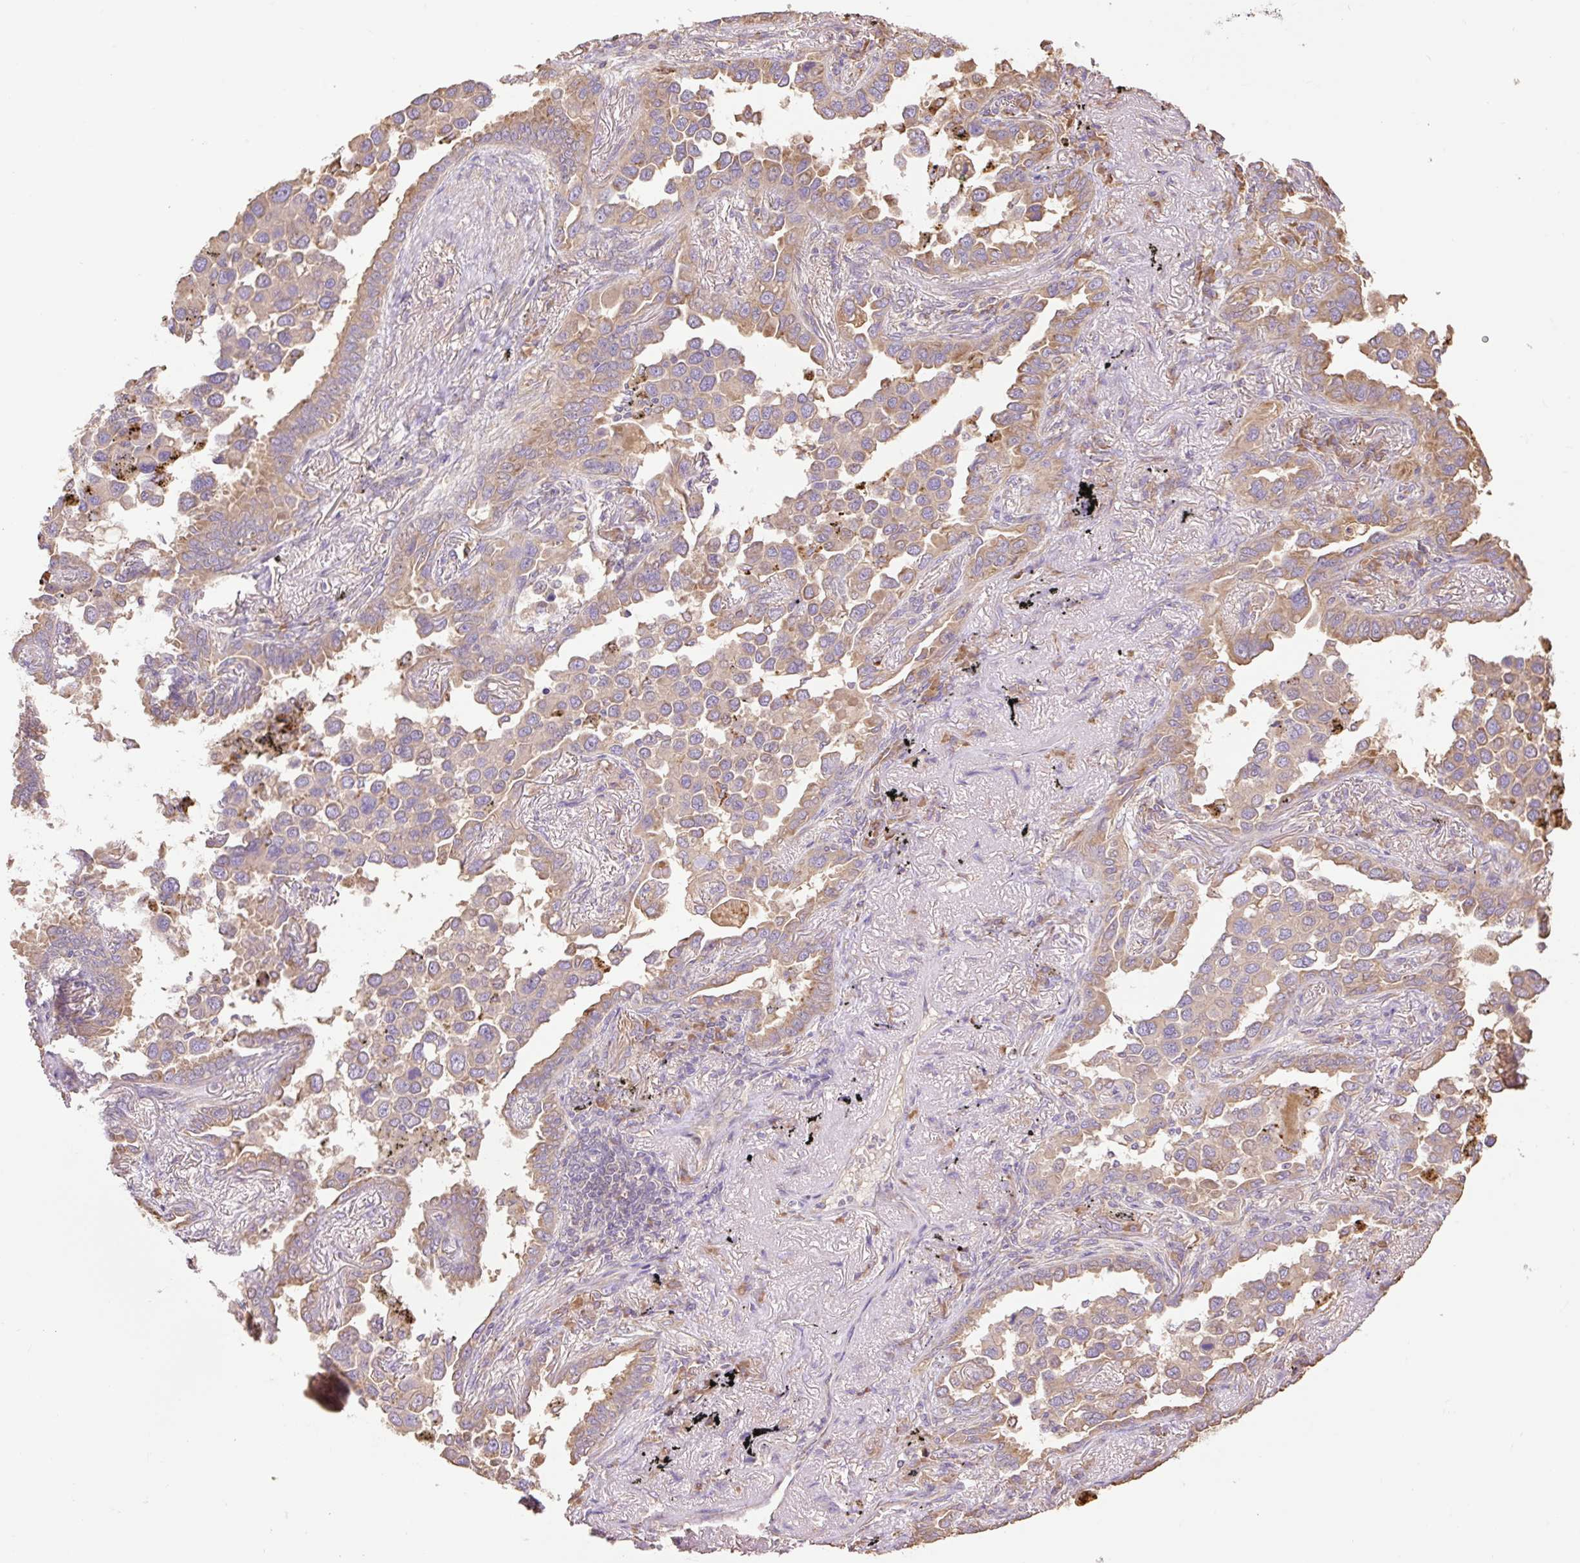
{"staining": {"intensity": "moderate", "quantity": ">75%", "location": "cytoplasmic/membranous"}, "tissue": "lung cancer", "cell_type": "Tumor cells", "image_type": "cancer", "snomed": [{"axis": "morphology", "description": "Adenocarcinoma, NOS"}, {"axis": "topography", "description": "Lung"}], "caption": "Immunohistochemical staining of lung cancer (adenocarcinoma) reveals medium levels of moderate cytoplasmic/membranous protein staining in about >75% of tumor cells.", "gene": "DESI1", "patient": {"sex": "male", "age": 67}}